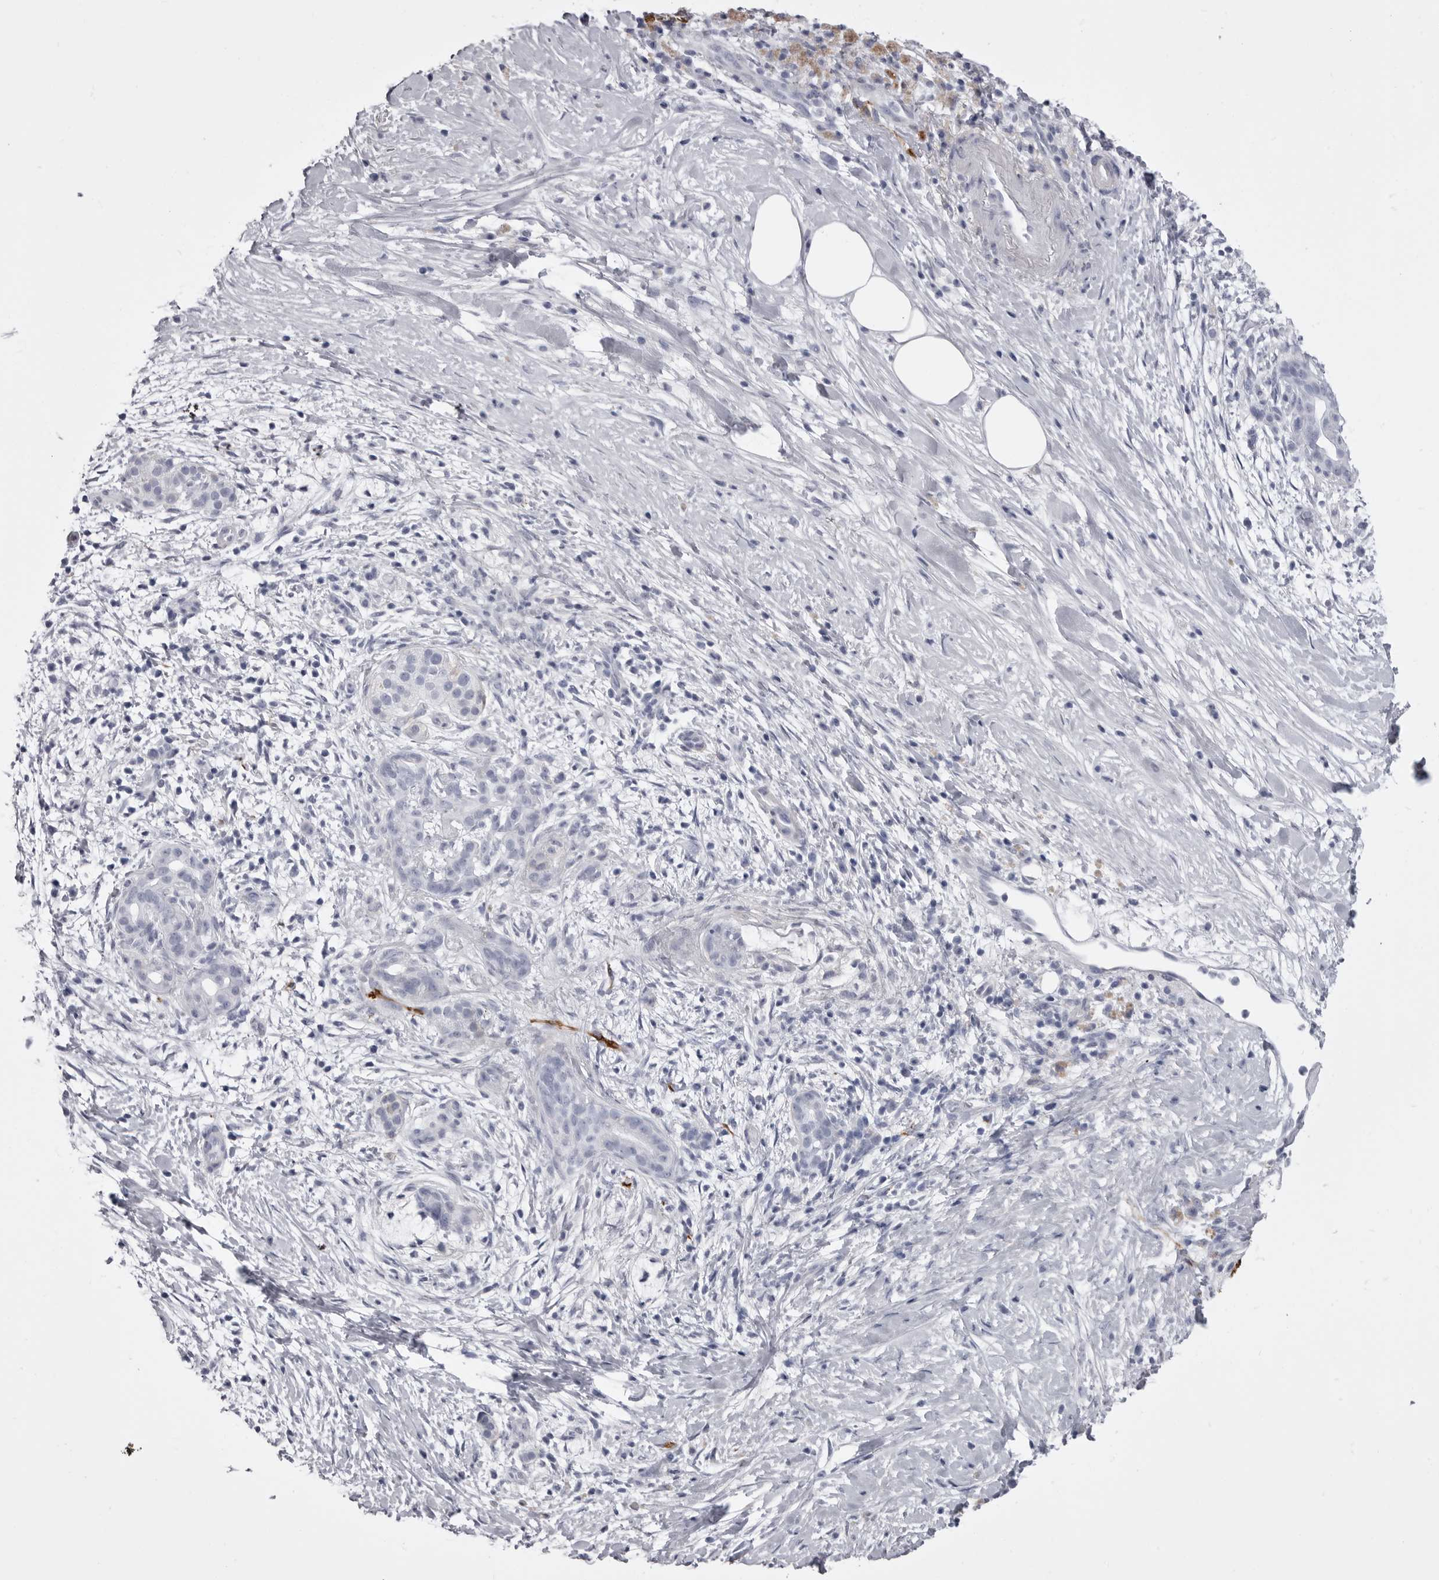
{"staining": {"intensity": "negative", "quantity": "none", "location": "none"}, "tissue": "pancreatic cancer", "cell_type": "Tumor cells", "image_type": "cancer", "snomed": [{"axis": "morphology", "description": "Adenocarcinoma, NOS"}, {"axis": "topography", "description": "Pancreas"}], "caption": "Tumor cells are negative for brown protein staining in pancreatic adenocarcinoma.", "gene": "ANK2", "patient": {"sex": "male", "age": 58}}